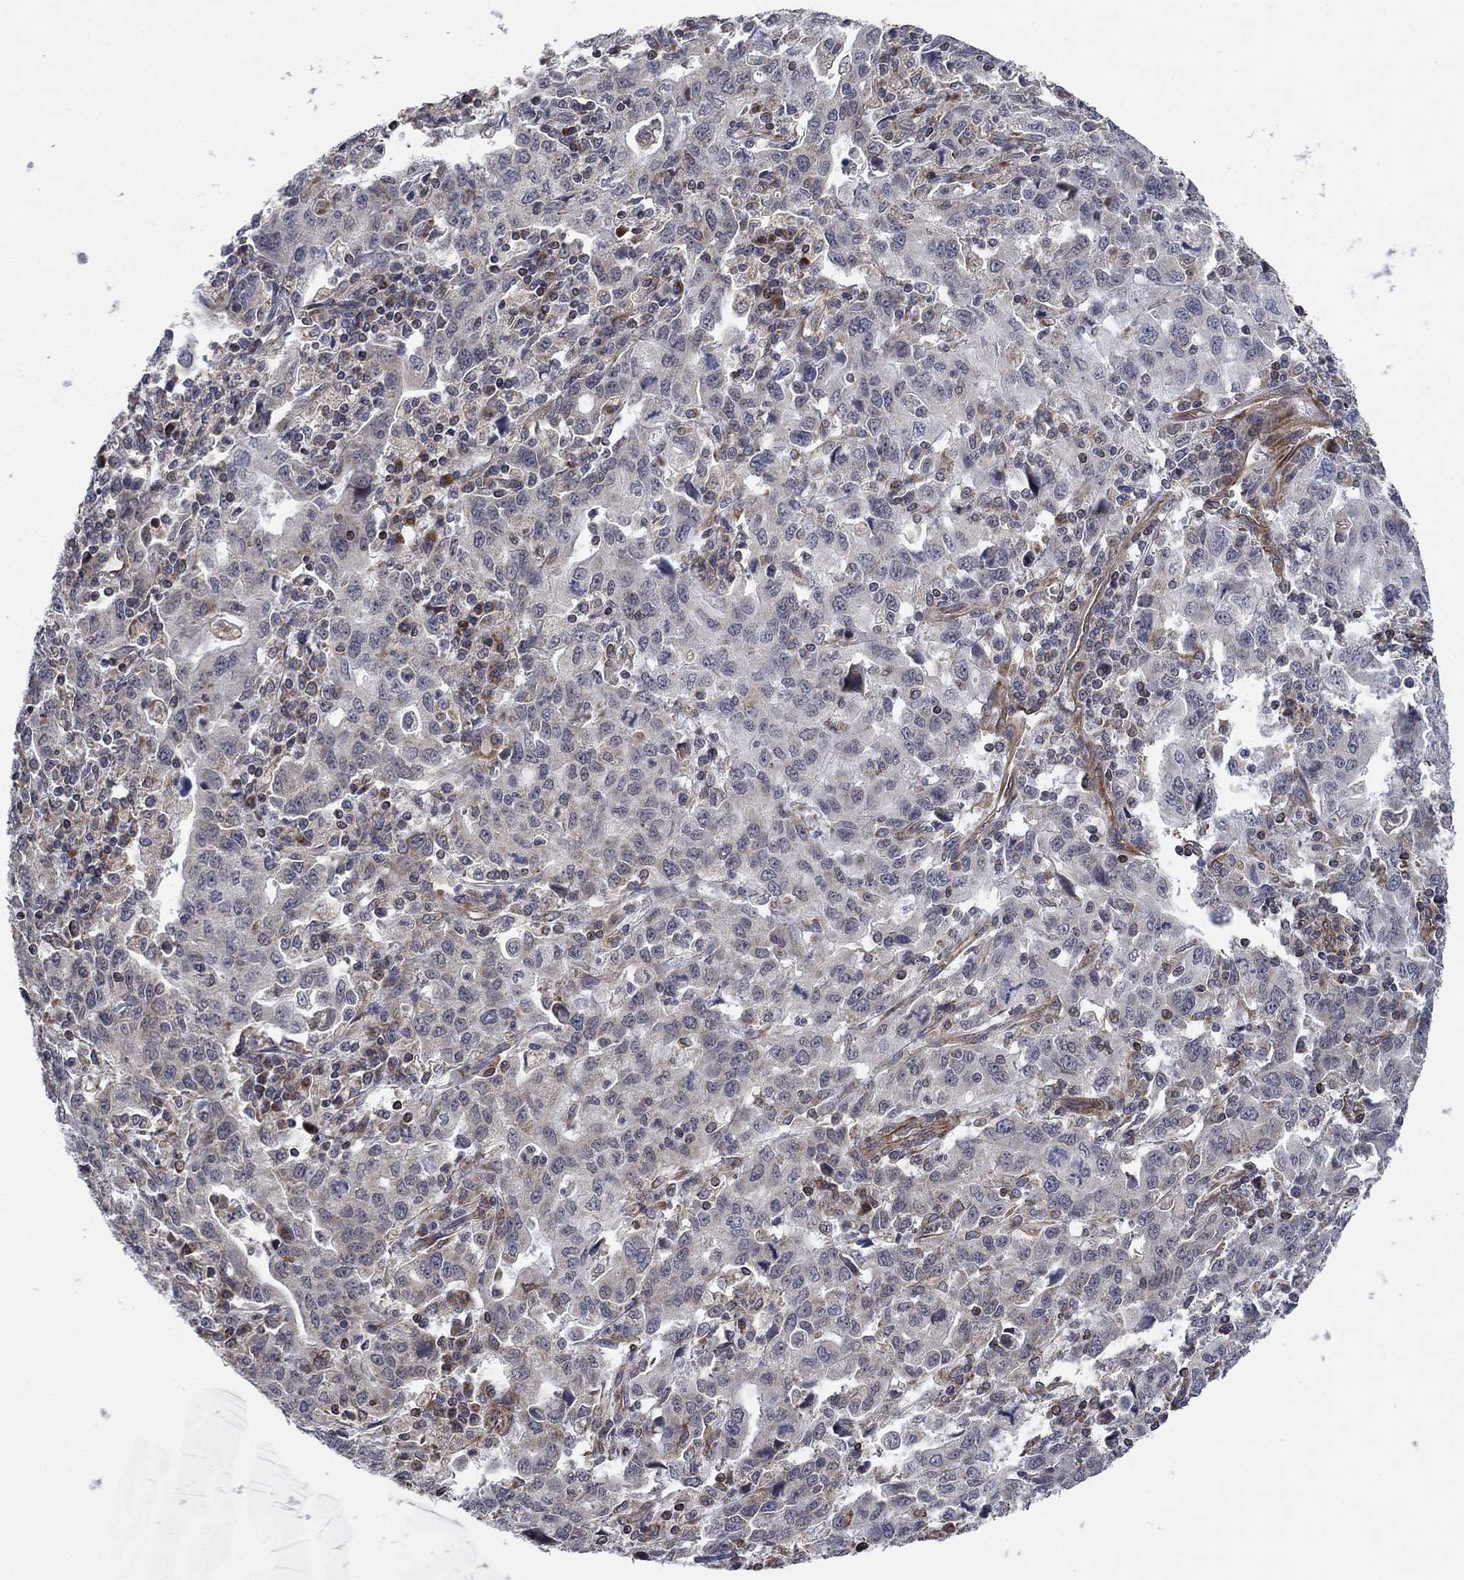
{"staining": {"intensity": "negative", "quantity": "none", "location": "none"}, "tissue": "stomach cancer", "cell_type": "Tumor cells", "image_type": "cancer", "snomed": [{"axis": "morphology", "description": "Adenocarcinoma, NOS"}, {"axis": "topography", "description": "Stomach, upper"}], "caption": "Immunohistochemistry (IHC) micrograph of human stomach adenocarcinoma stained for a protein (brown), which reveals no expression in tumor cells.", "gene": "NDUFC1", "patient": {"sex": "male", "age": 85}}